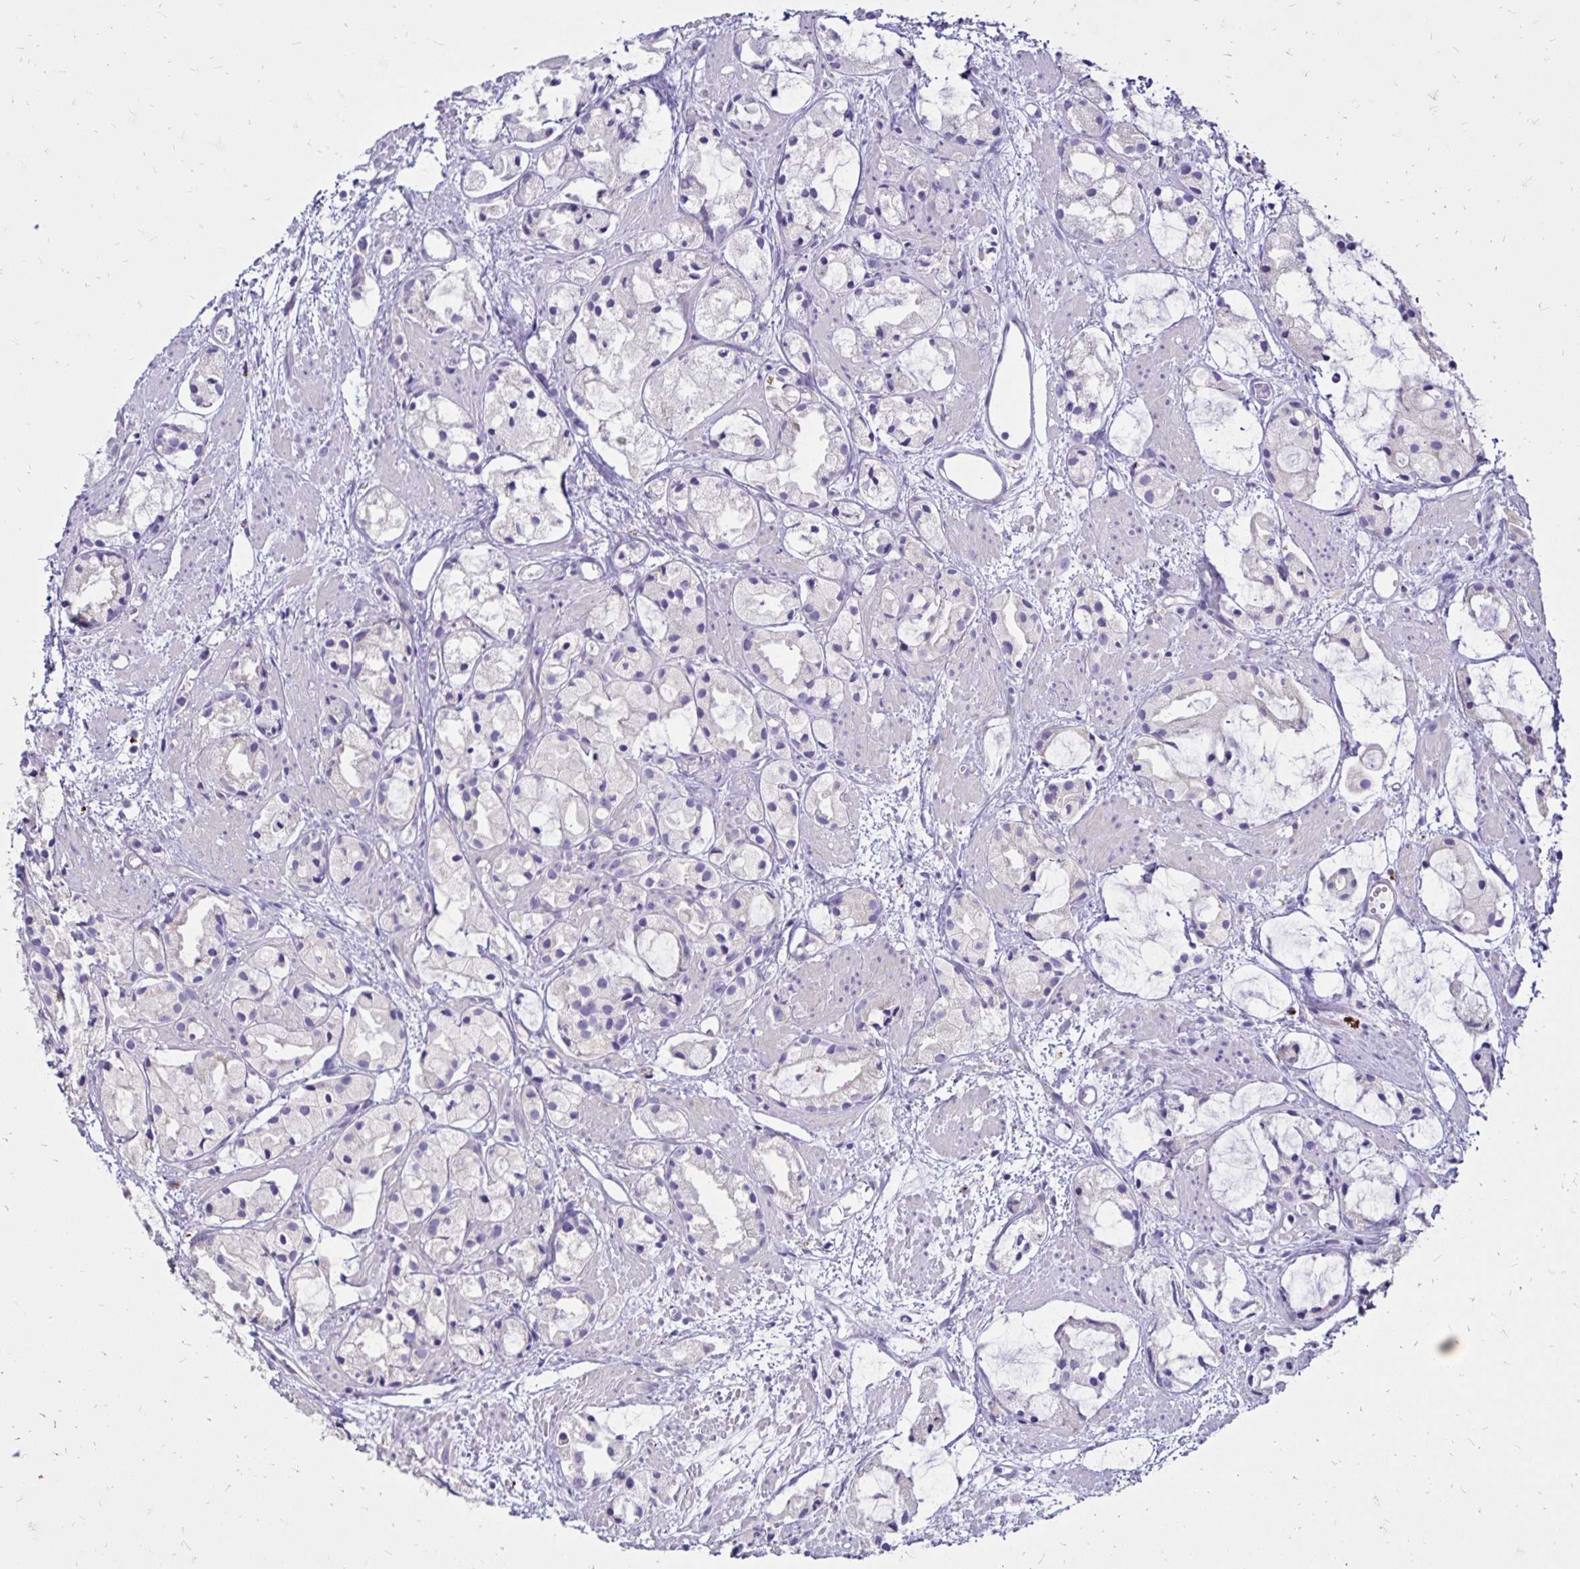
{"staining": {"intensity": "negative", "quantity": "none", "location": "none"}, "tissue": "prostate cancer", "cell_type": "Tumor cells", "image_type": "cancer", "snomed": [{"axis": "morphology", "description": "Adenocarcinoma, High grade"}, {"axis": "topography", "description": "Prostate"}], "caption": "The photomicrograph shows no staining of tumor cells in prostate cancer.", "gene": "EVPL", "patient": {"sex": "male", "age": 85}}